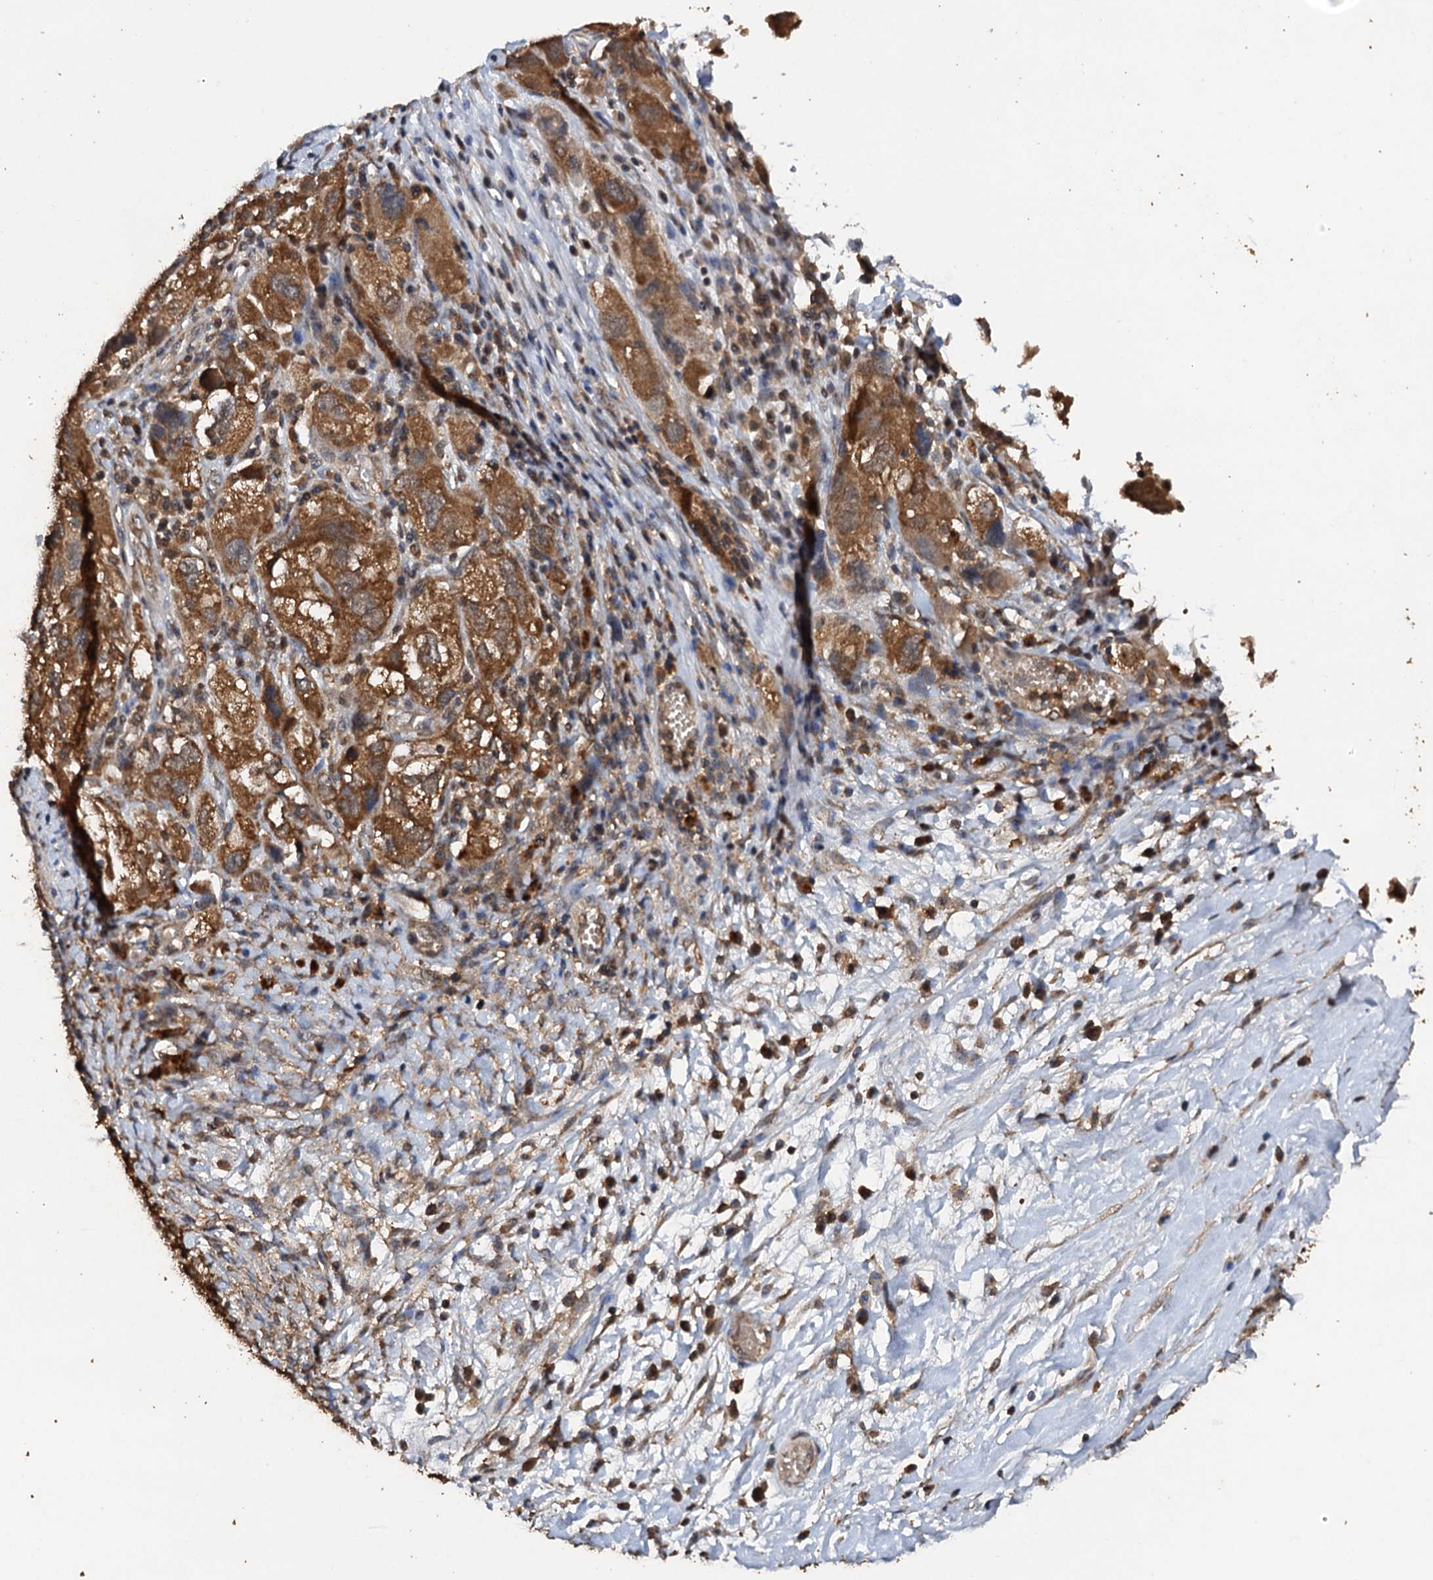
{"staining": {"intensity": "moderate", "quantity": ">75%", "location": "cytoplasmic/membranous"}, "tissue": "ovarian cancer", "cell_type": "Tumor cells", "image_type": "cancer", "snomed": [{"axis": "morphology", "description": "Carcinoma, NOS"}, {"axis": "morphology", "description": "Cystadenocarcinoma, serous, NOS"}, {"axis": "topography", "description": "Ovary"}], "caption": "Immunohistochemical staining of human ovarian cancer reveals moderate cytoplasmic/membranous protein expression in about >75% of tumor cells.", "gene": "PSMD9", "patient": {"sex": "female", "age": 69}}